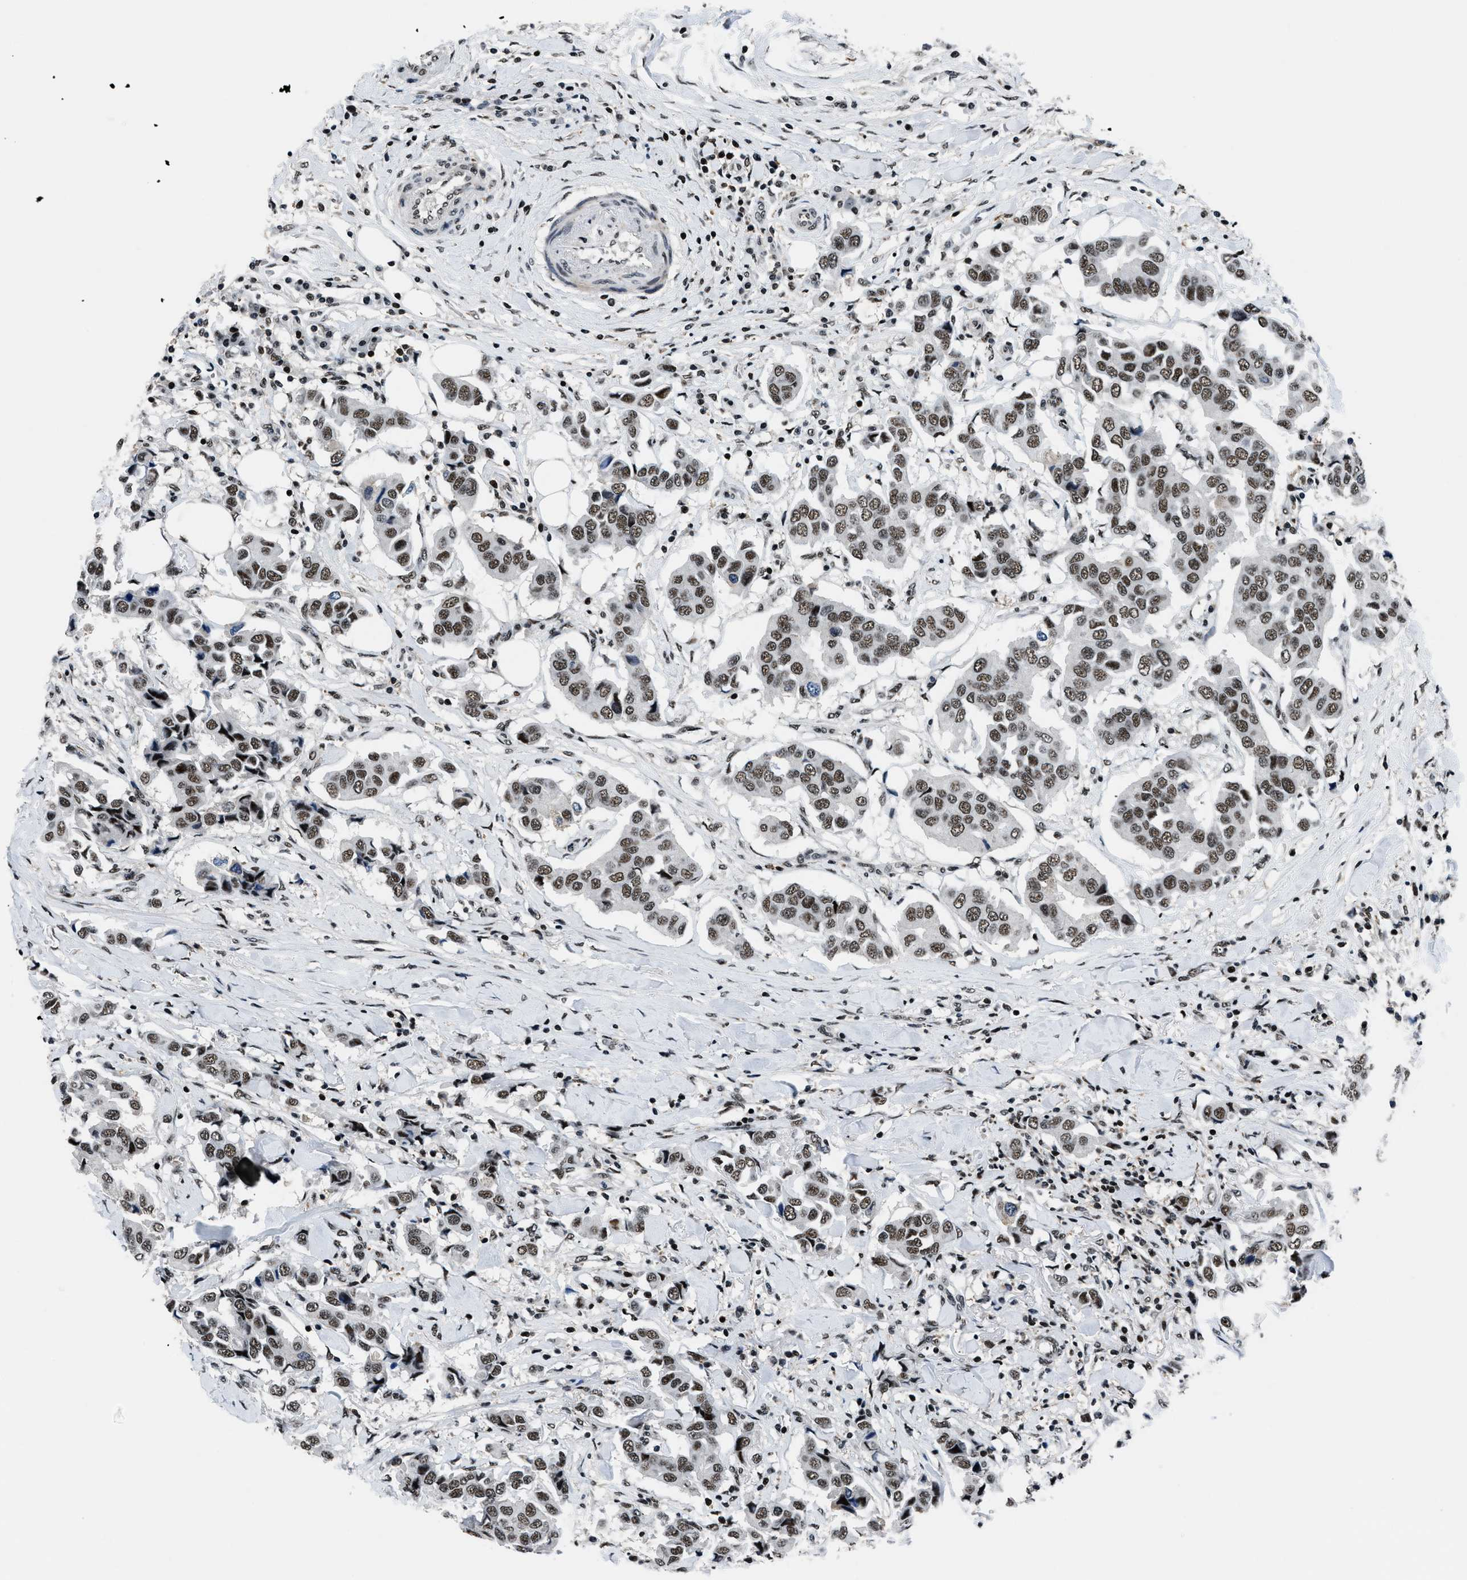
{"staining": {"intensity": "strong", "quantity": ">75%", "location": "nuclear"}, "tissue": "breast cancer", "cell_type": "Tumor cells", "image_type": "cancer", "snomed": [{"axis": "morphology", "description": "Duct carcinoma"}, {"axis": "topography", "description": "Breast"}], "caption": "Immunohistochemical staining of human breast cancer (invasive ductal carcinoma) shows high levels of strong nuclear protein staining in about >75% of tumor cells.", "gene": "SMARCB1", "patient": {"sex": "female", "age": 80}}